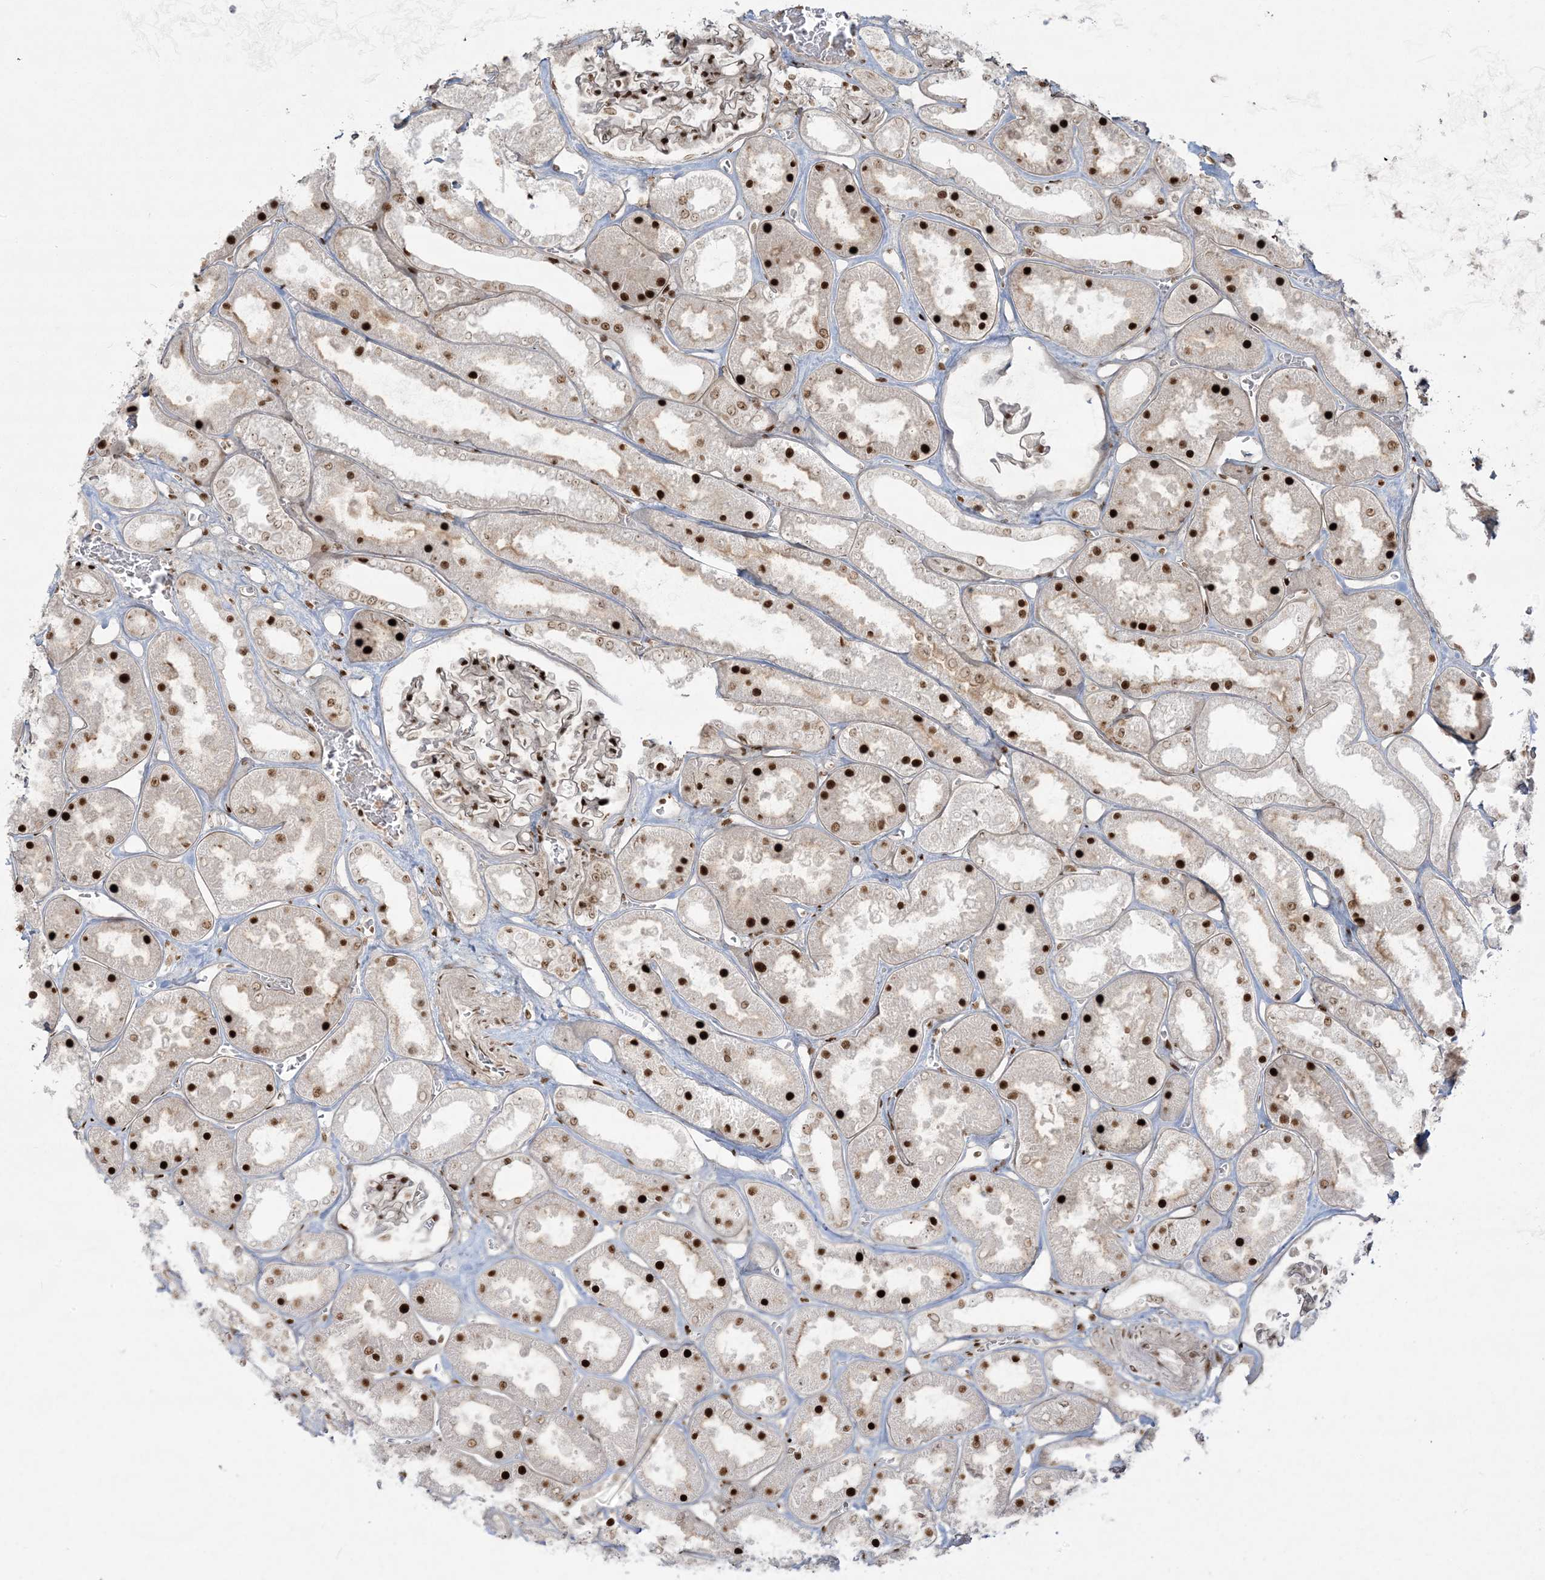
{"staining": {"intensity": "strong", "quantity": "25%-75%", "location": "nuclear"}, "tissue": "kidney", "cell_type": "Cells in glomeruli", "image_type": "normal", "snomed": [{"axis": "morphology", "description": "Normal tissue, NOS"}, {"axis": "topography", "description": "Kidney"}], "caption": "The immunohistochemical stain shows strong nuclear expression in cells in glomeruli of unremarkable kidney. (IHC, brightfield microscopy, high magnification).", "gene": "RBM10", "patient": {"sex": "female", "age": 41}}